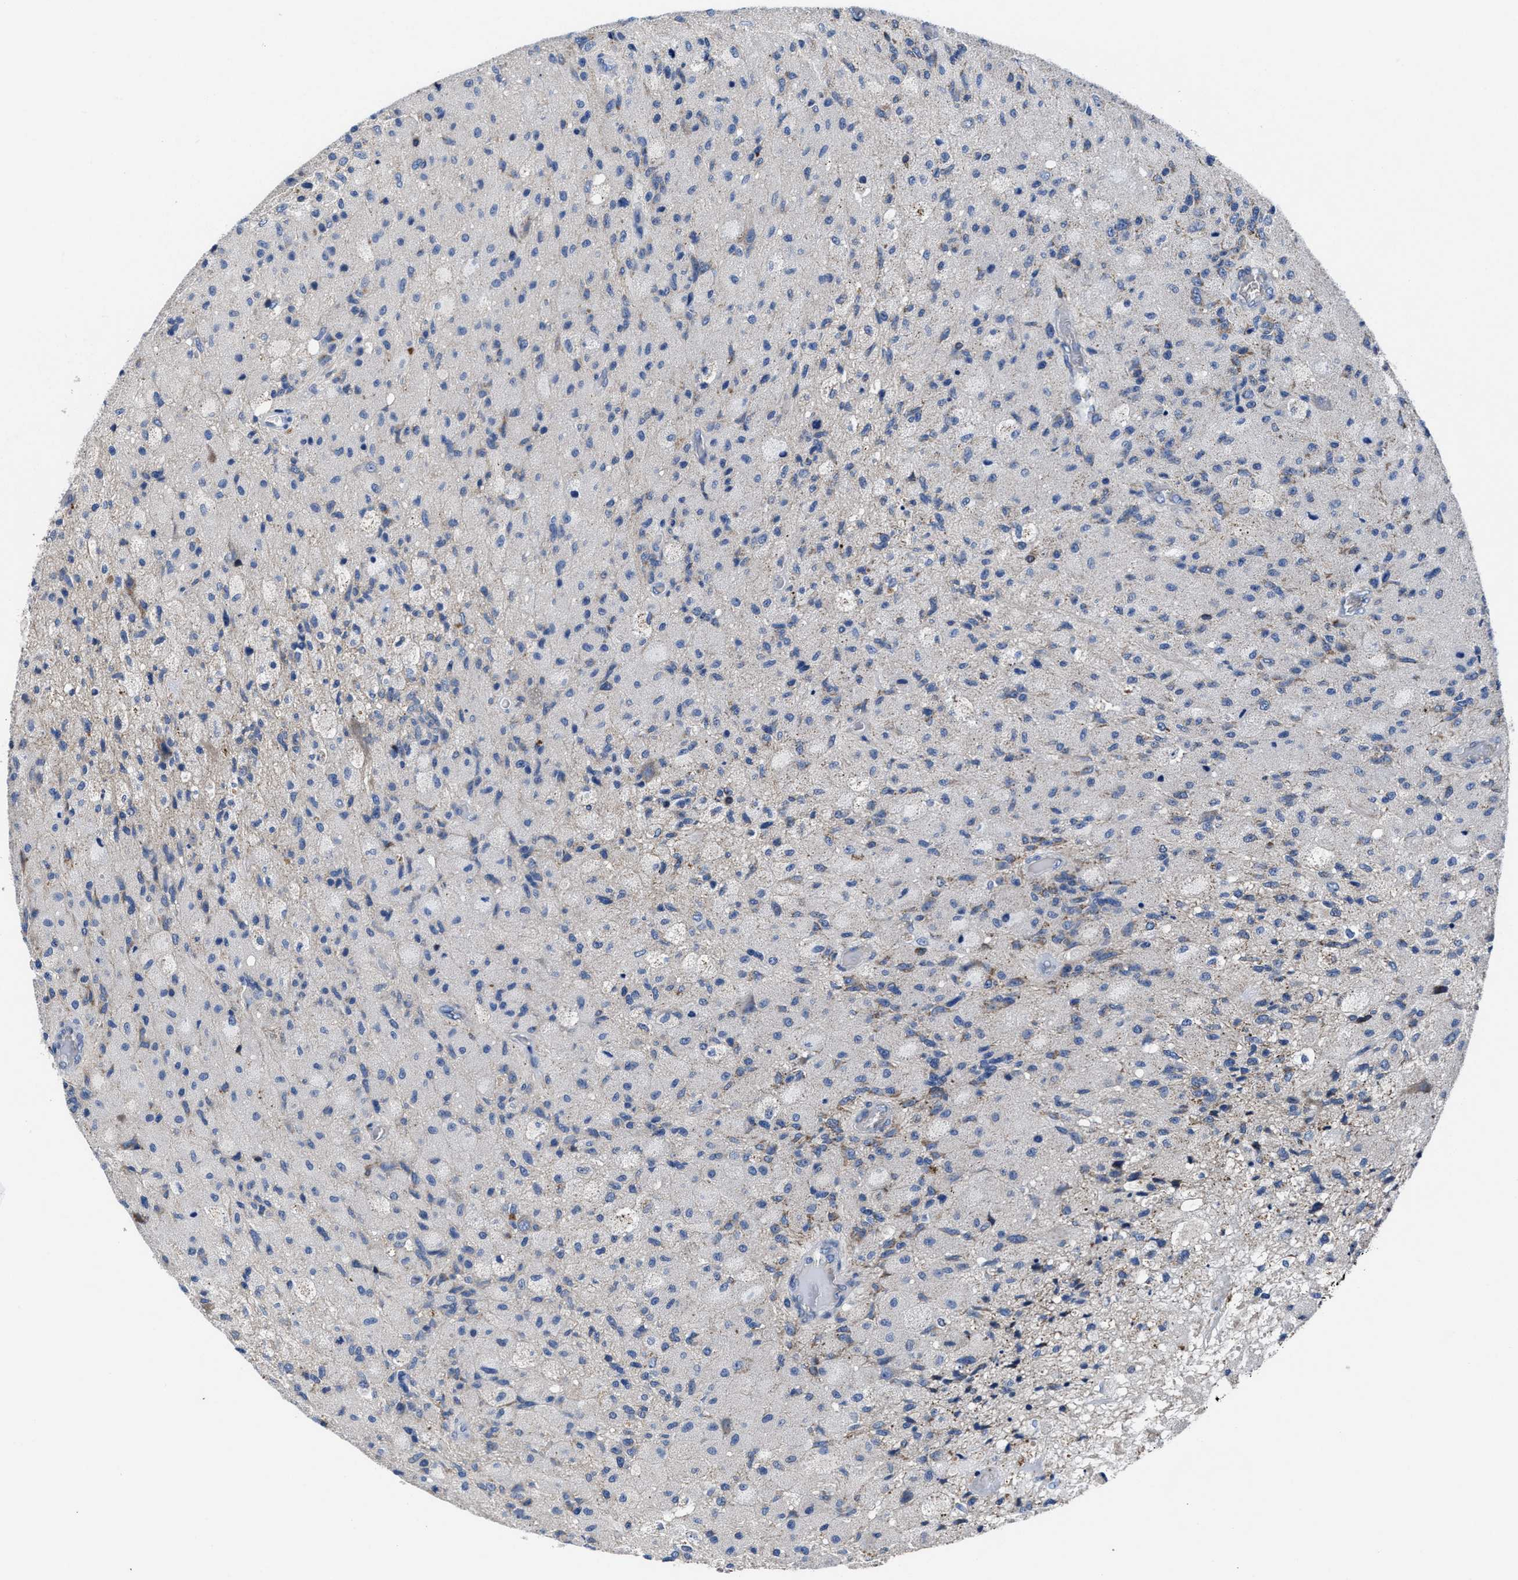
{"staining": {"intensity": "negative", "quantity": "none", "location": "none"}, "tissue": "glioma", "cell_type": "Tumor cells", "image_type": "cancer", "snomed": [{"axis": "morphology", "description": "Normal tissue, NOS"}, {"axis": "morphology", "description": "Glioma, malignant, High grade"}, {"axis": "topography", "description": "Cerebral cortex"}], "caption": "Photomicrograph shows no significant protein positivity in tumor cells of malignant glioma (high-grade). (DAB immunohistochemistry (IHC) with hematoxylin counter stain).", "gene": "CACNA1D", "patient": {"sex": "male", "age": 77}}